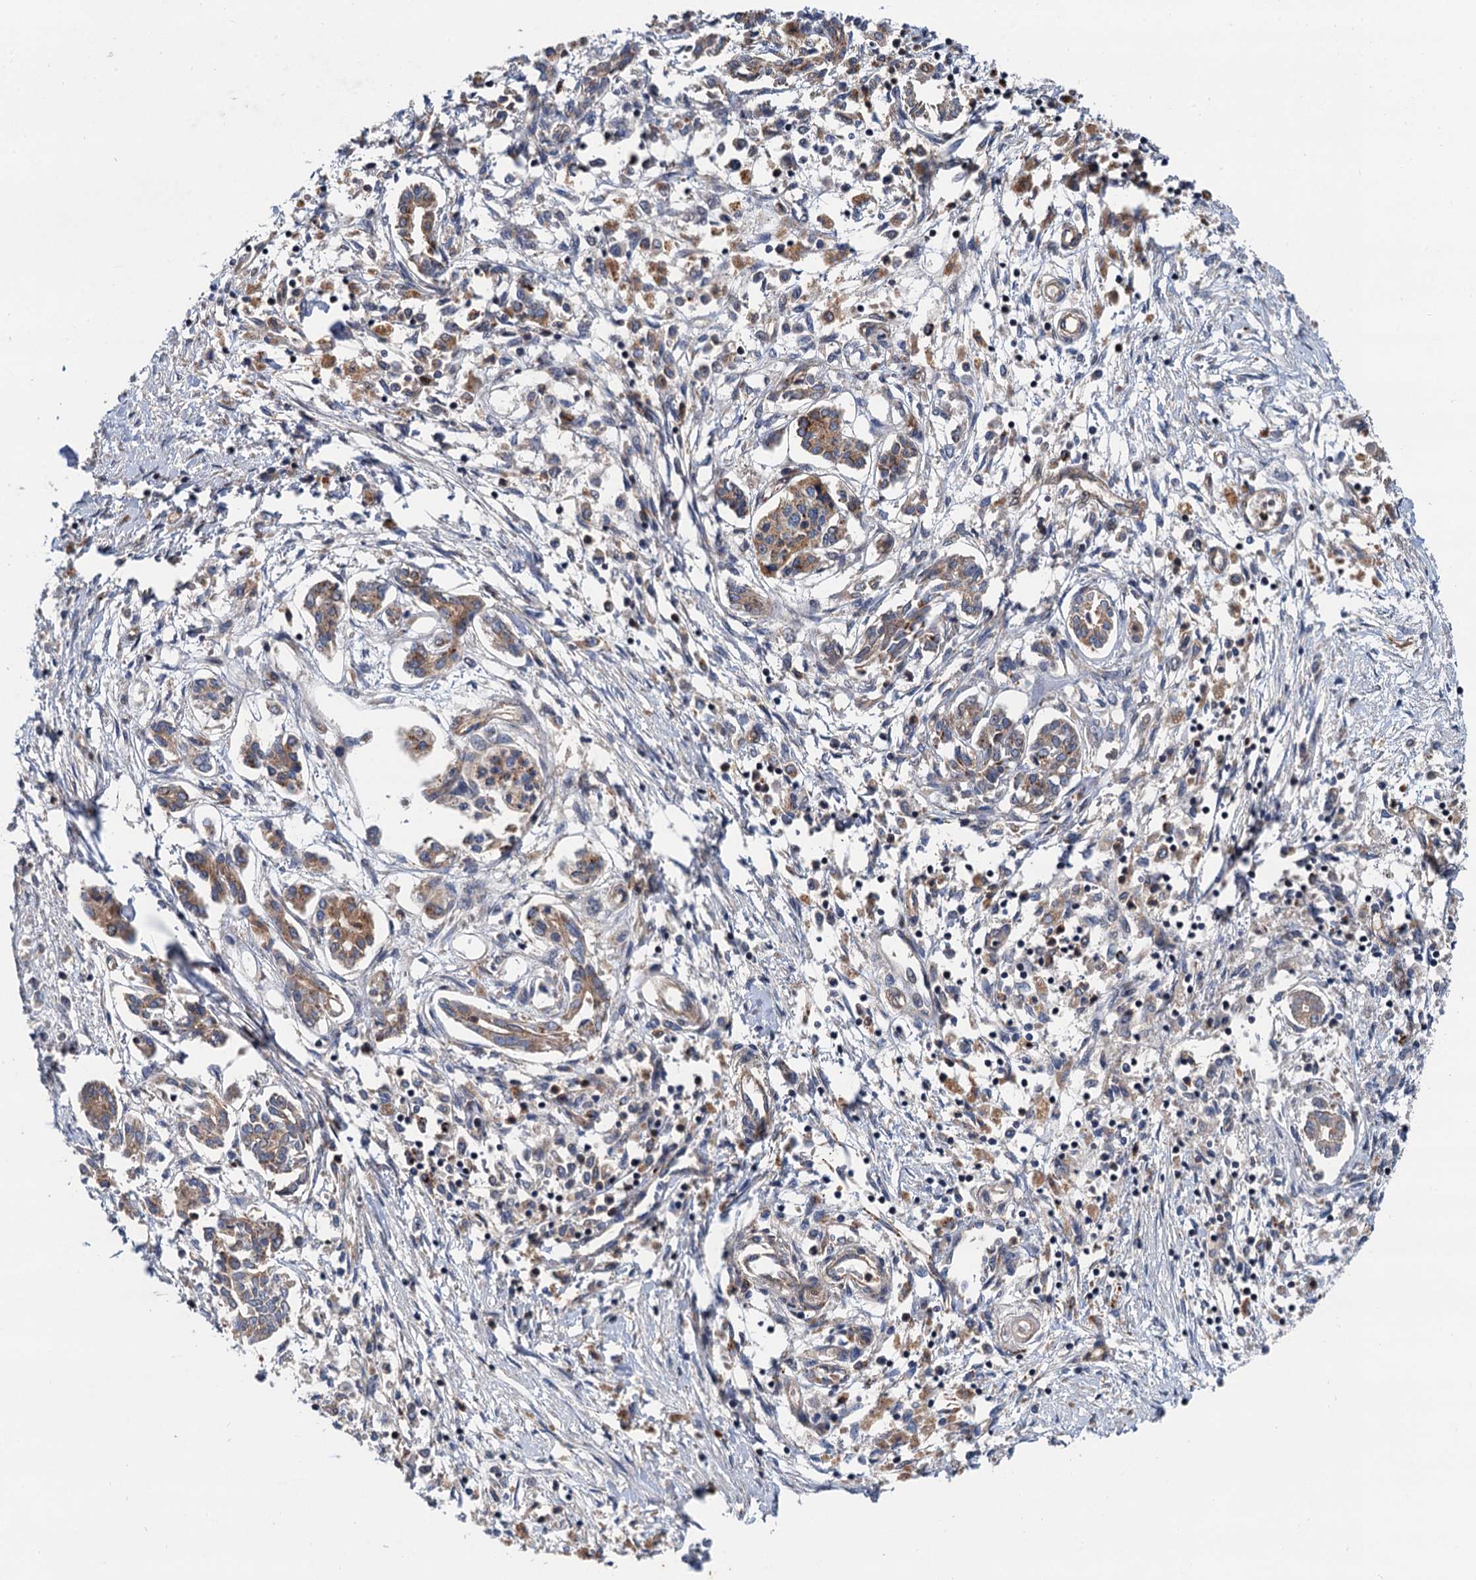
{"staining": {"intensity": "moderate", "quantity": "25%-75%", "location": "cytoplasmic/membranous"}, "tissue": "pancreatic cancer", "cell_type": "Tumor cells", "image_type": "cancer", "snomed": [{"axis": "morphology", "description": "Adenocarcinoma, NOS"}, {"axis": "topography", "description": "Pancreas"}], "caption": "The histopathology image reveals a brown stain indicating the presence of a protein in the cytoplasmic/membranous of tumor cells in pancreatic adenocarcinoma.", "gene": "NLRP10", "patient": {"sex": "female", "age": 50}}